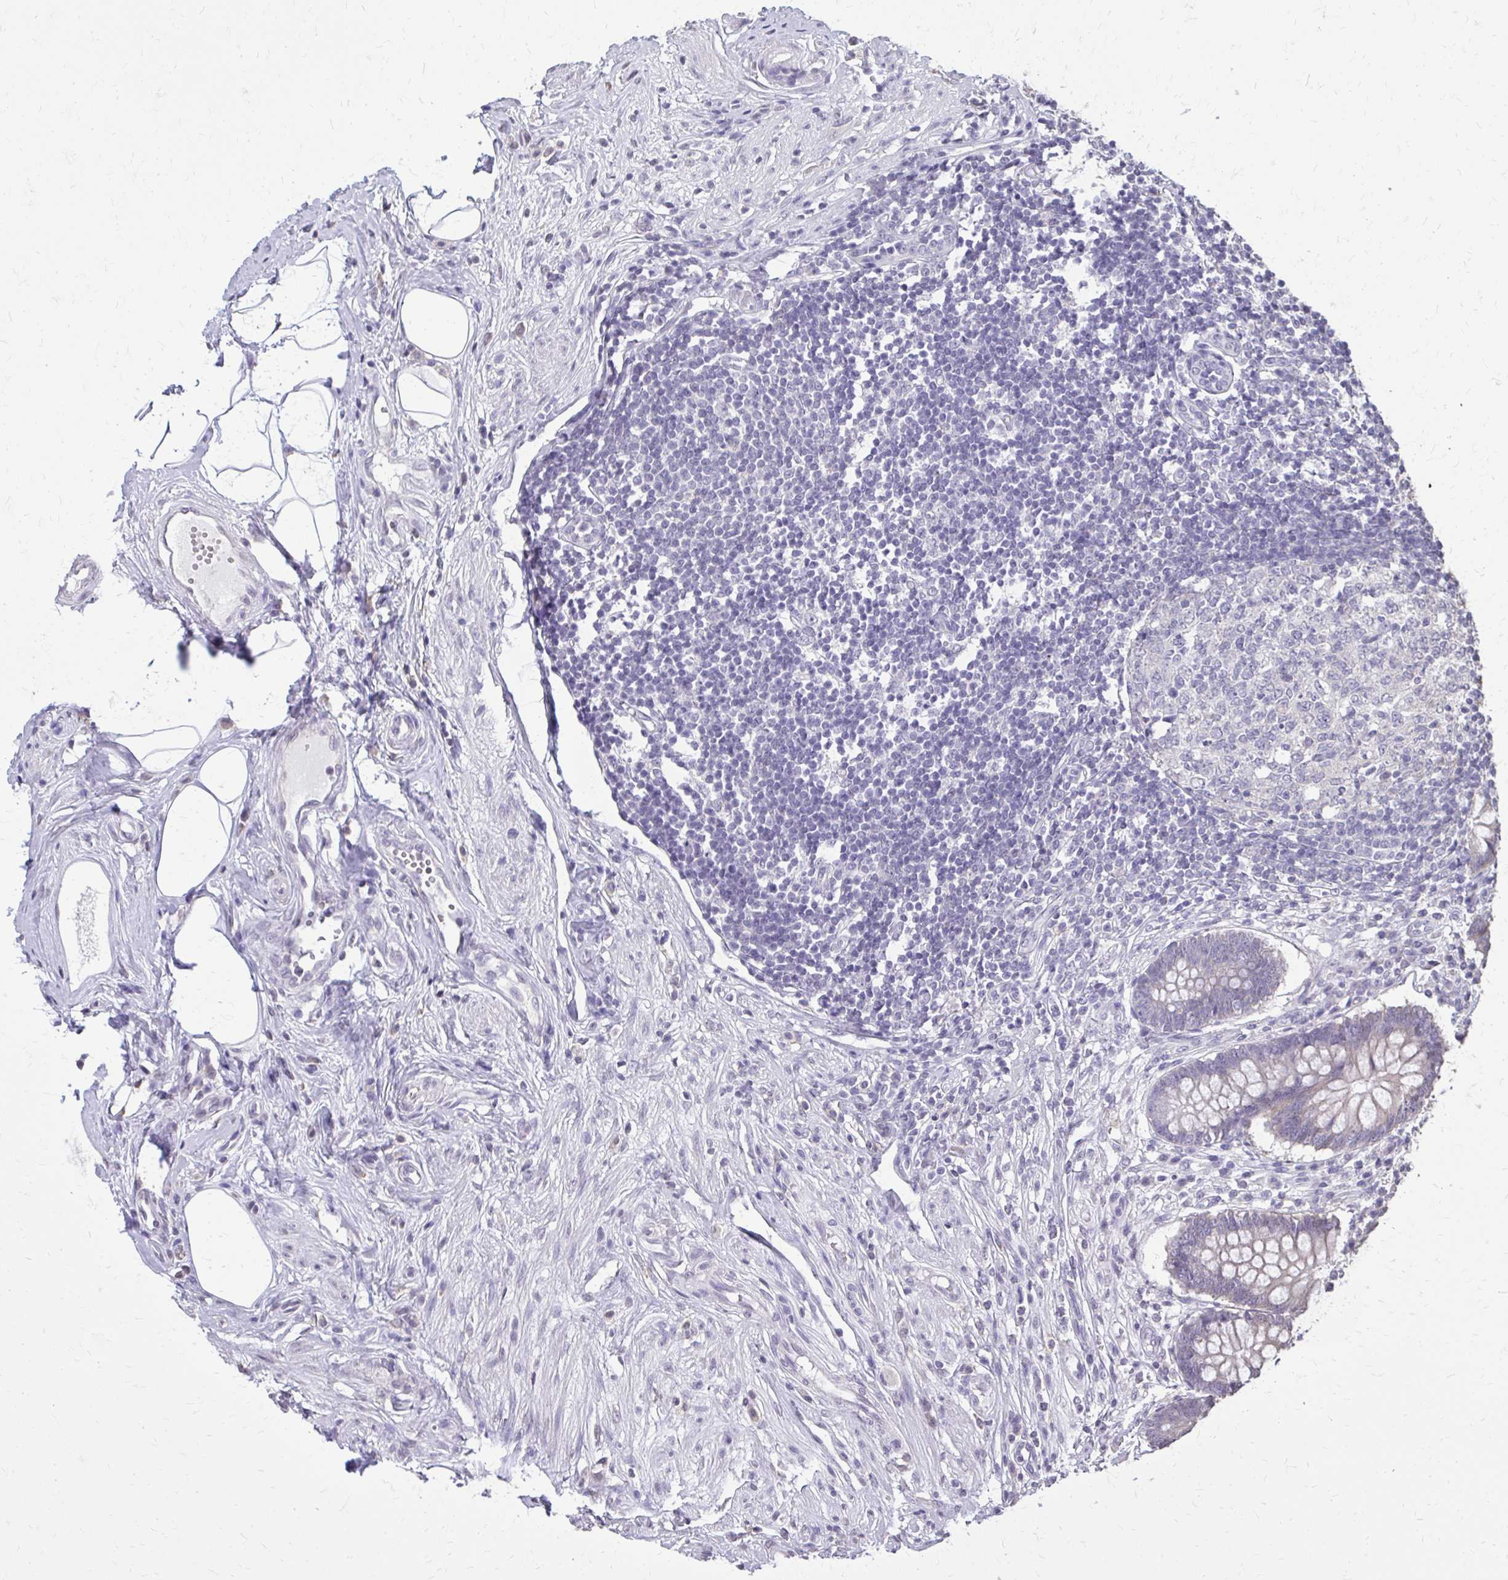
{"staining": {"intensity": "negative", "quantity": "none", "location": "none"}, "tissue": "appendix", "cell_type": "Glandular cells", "image_type": "normal", "snomed": [{"axis": "morphology", "description": "Normal tissue, NOS"}, {"axis": "topography", "description": "Appendix"}], "caption": "The image demonstrates no staining of glandular cells in normal appendix.", "gene": "AKAP5", "patient": {"sex": "female", "age": 56}}